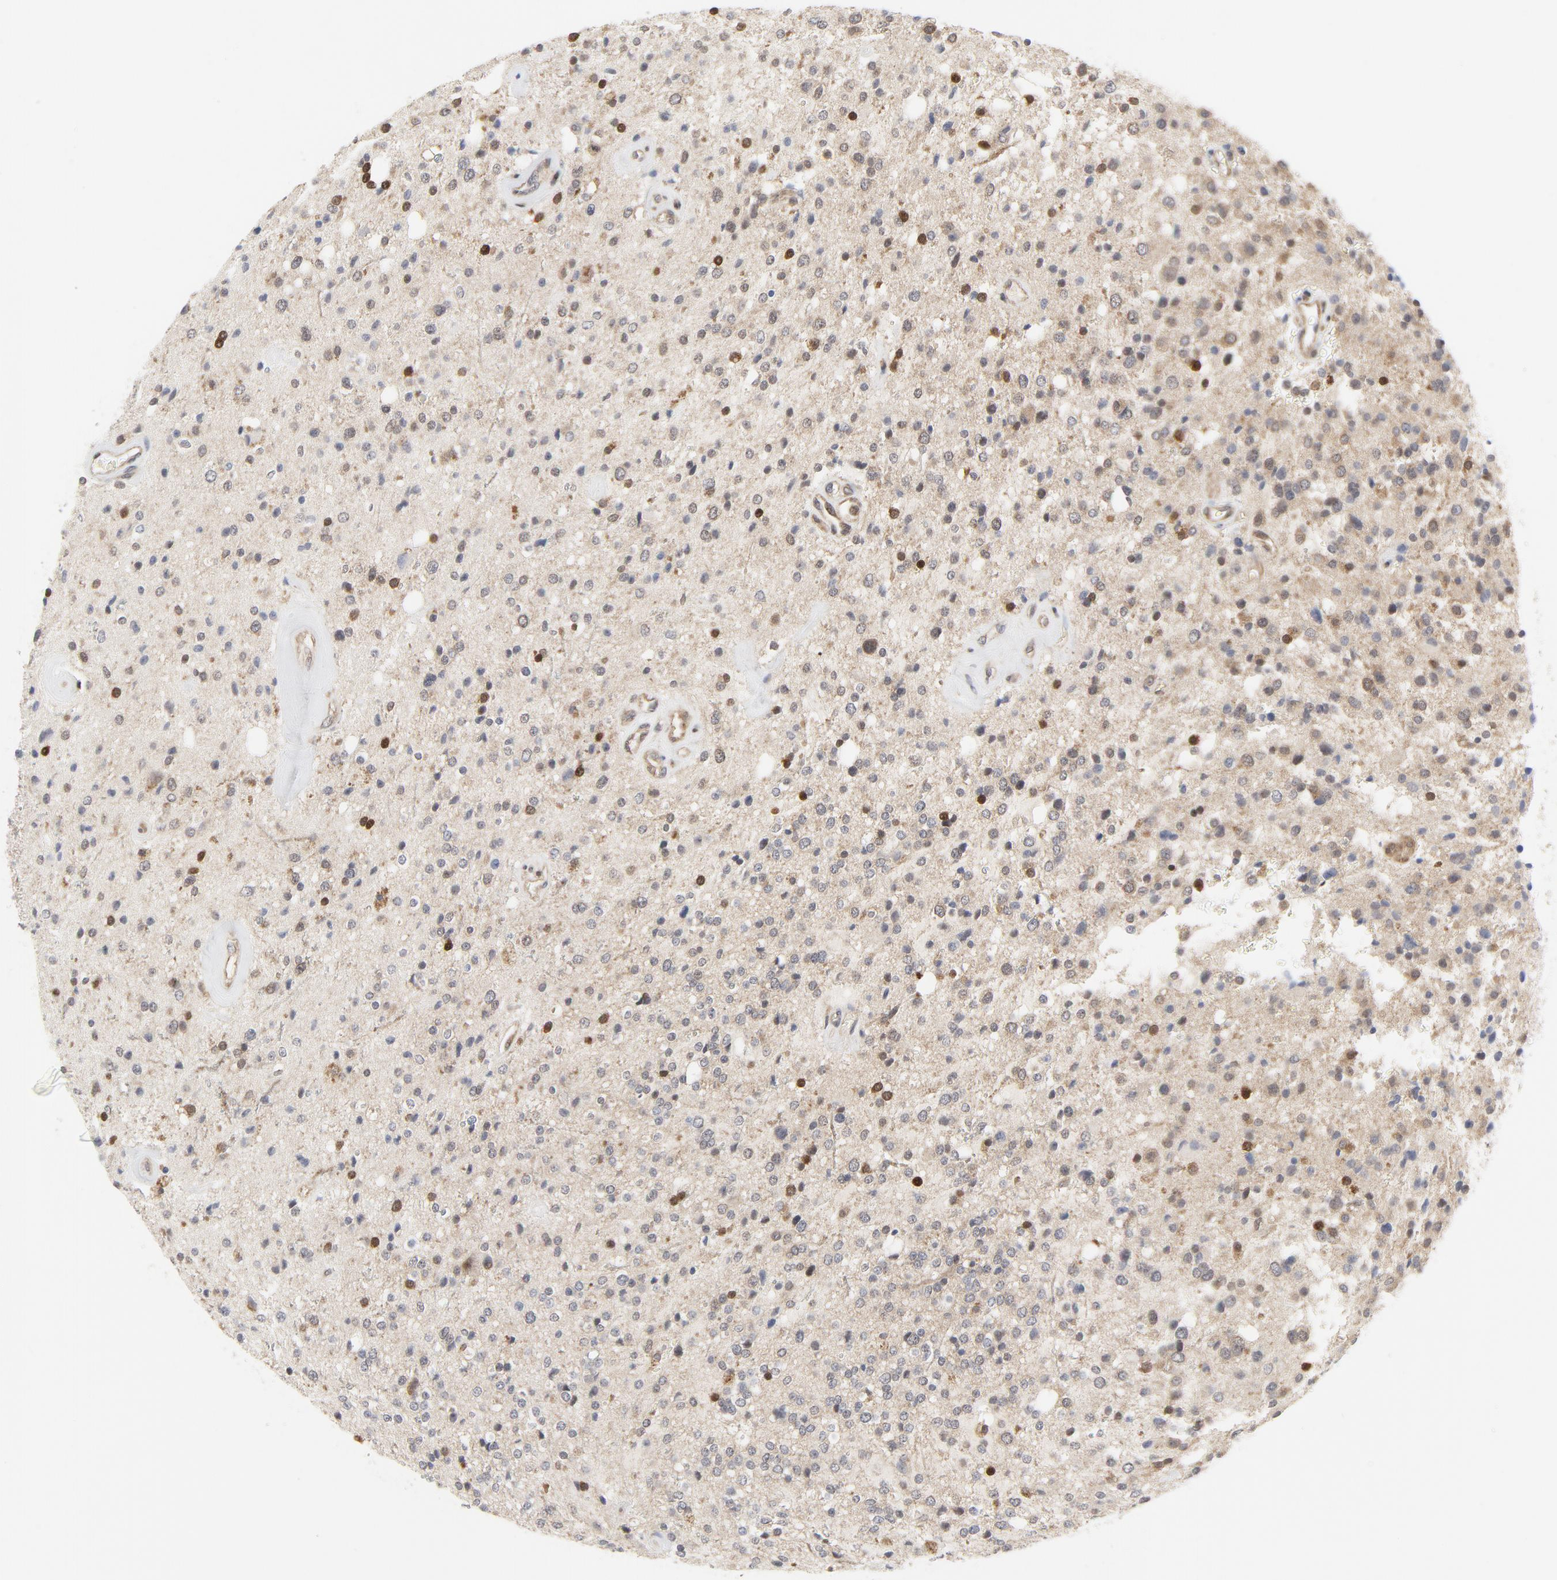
{"staining": {"intensity": "moderate", "quantity": ">75%", "location": "cytoplasmic/membranous,nuclear"}, "tissue": "glioma", "cell_type": "Tumor cells", "image_type": "cancer", "snomed": [{"axis": "morphology", "description": "Glioma, malignant, High grade"}, {"axis": "topography", "description": "Brain"}], "caption": "Tumor cells exhibit medium levels of moderate cytoplasmic/membranous and nuclear staining in about >75% of cells in human glioma. The staining was performed using DAB to visualize the protein expression in brown, while the nuclei were stained in blue with hematoxylin (Magnification: 20x).", "gene": "MAP2K7", "patient": {"sex": "male", "age": 47}}